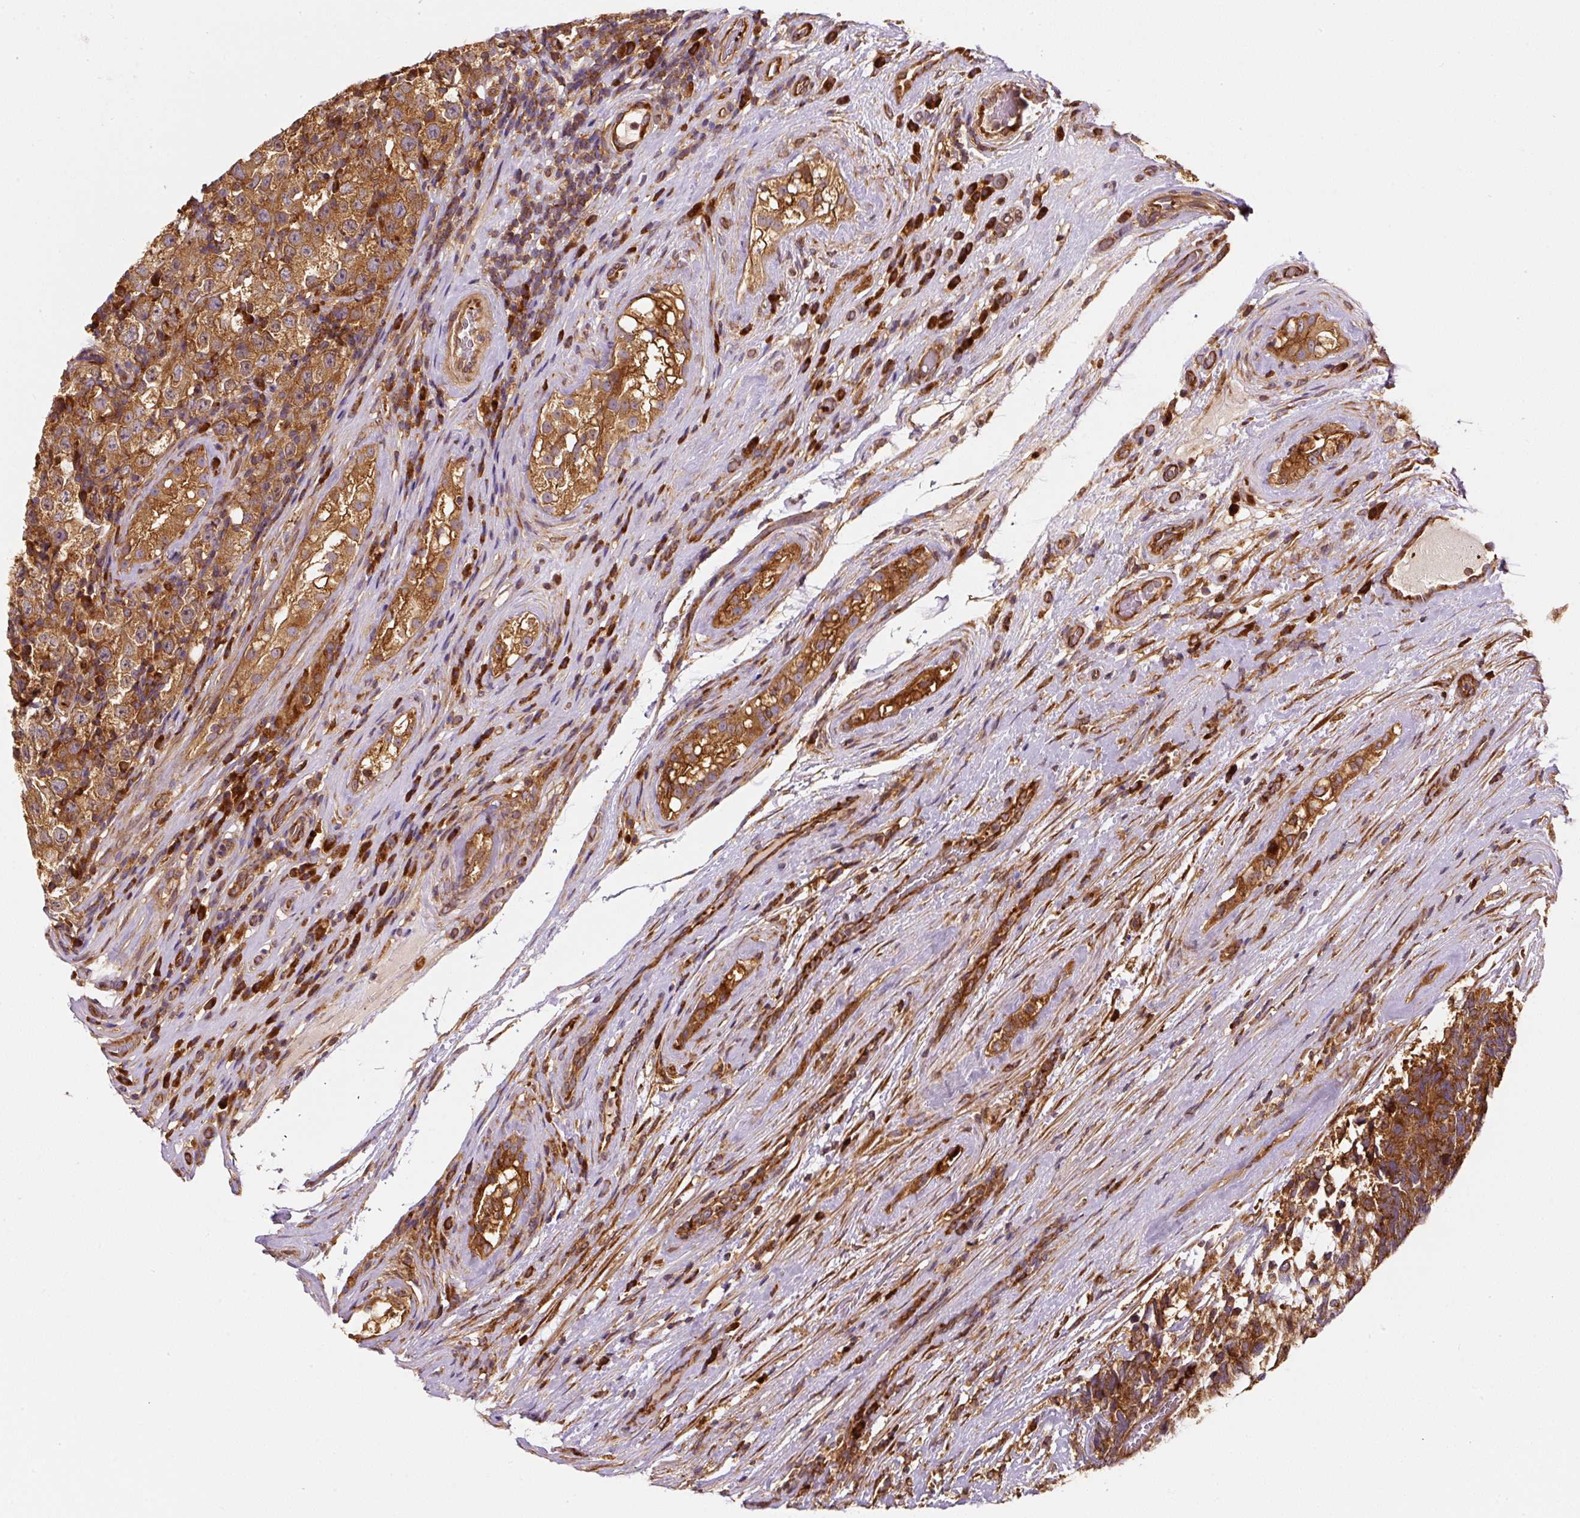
{"staining": {"intensity": "strong", "quantity": ">75%", "location": "cytoplasmic/membranous"}, "tissue": "testis cancer", "cell_type": "Tumor cells", "image_type": "cancer", "snomed": [{"axis": "morphology", "description": "Seminoma, NOS"}, {"axis": "morphology", "description": "Carcinoma, Embryonal, NOS"}, {"axis": "topography", "description": "Testis"}], "caption": "Testis cancer (seminoma) was stained to show a protein in brown. There is high levels of strong cytoplasmic/membranous staining in approximately >75% of tumor cells. (DAB (3,3'-diaminobenzidine) IHC, brown staining for protein, blue staining for nuclei).", "gene": "EIF2S2", "patient": {"sex": "male", "age": 41}}